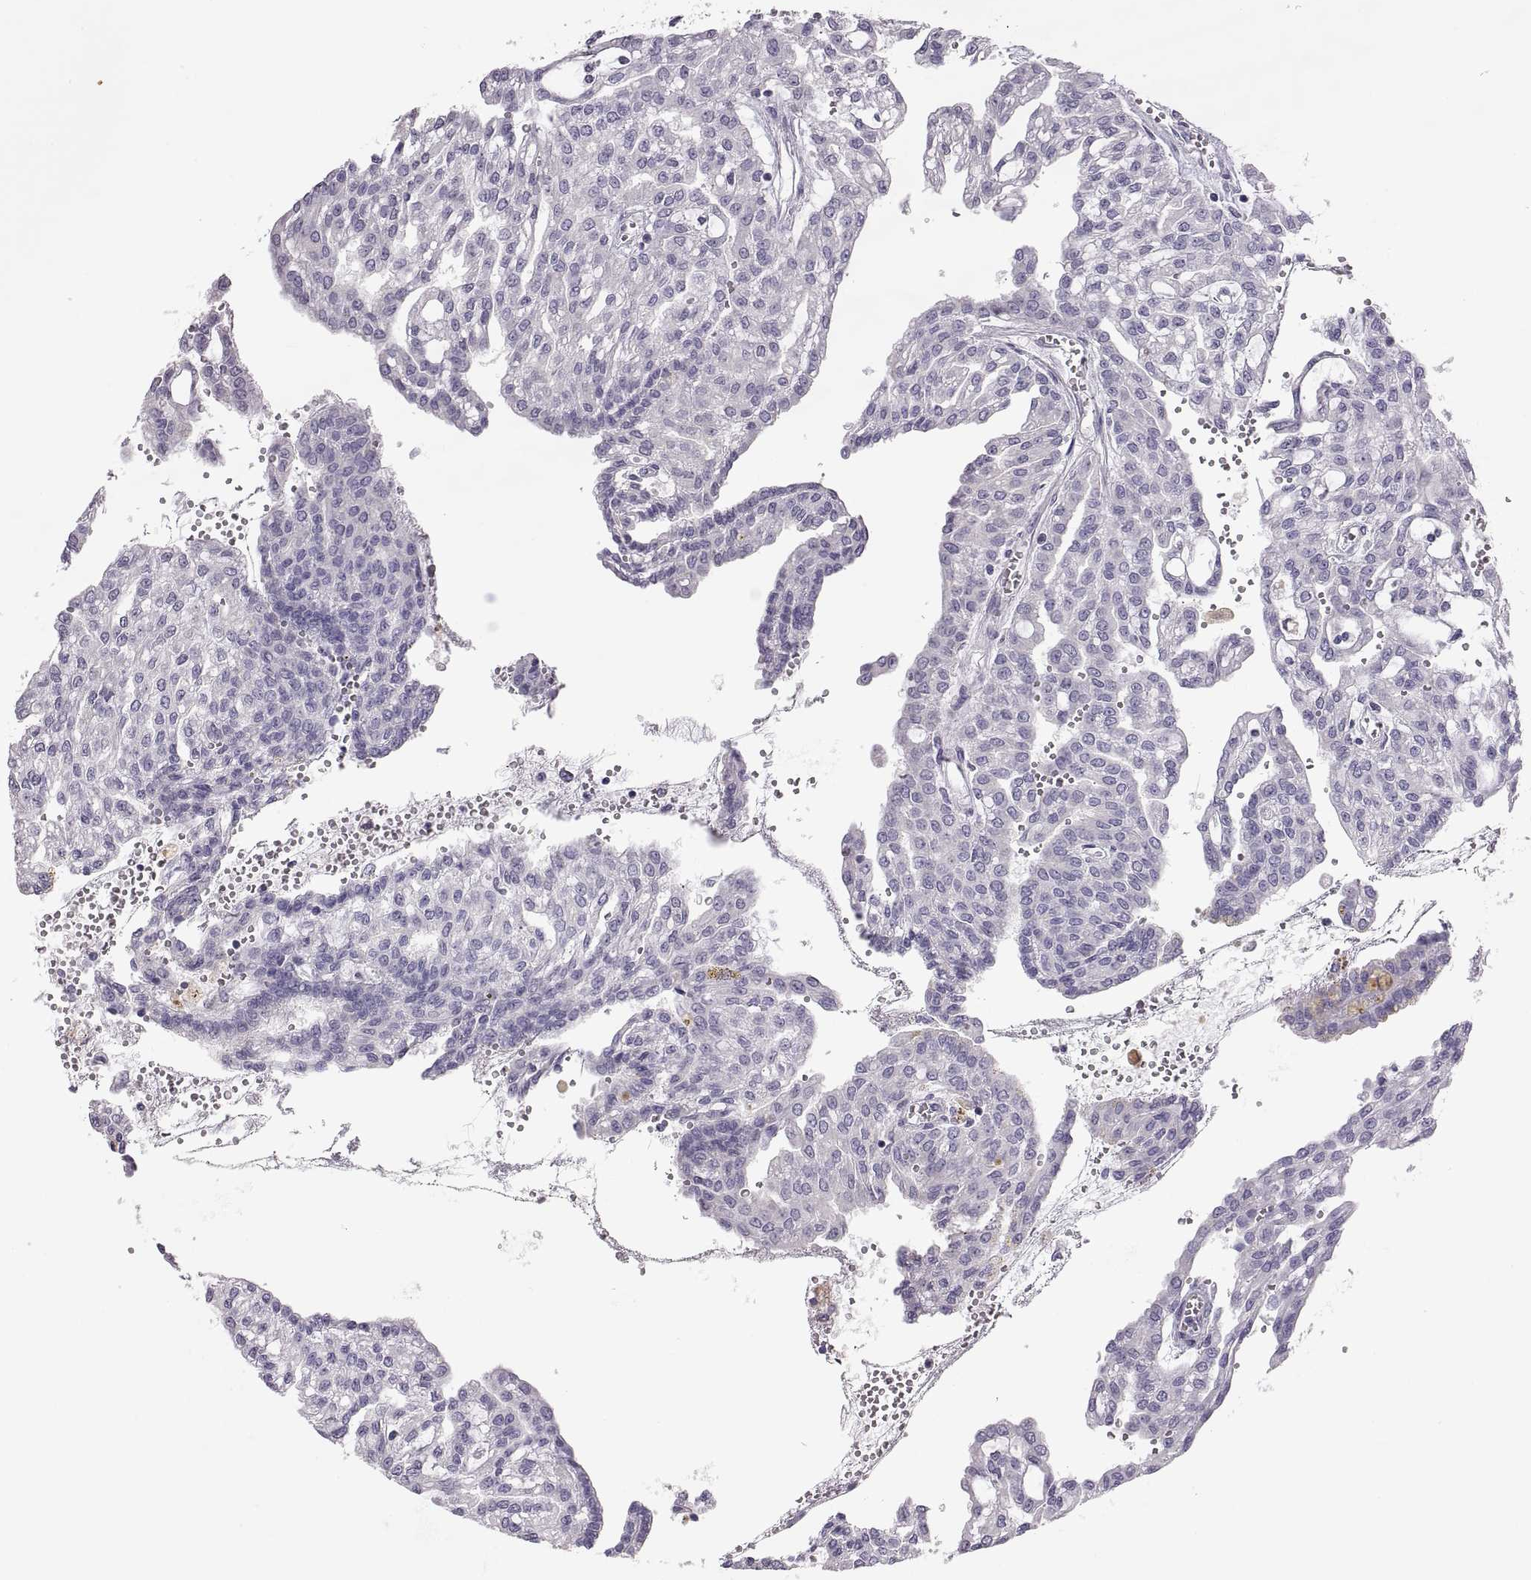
{"staining": {"intensity": "negative", "quantity": "none", "location": "none"}, "tissue": "renal cancer", "cell_type": "Tumor cells", "image_type": "cancer", "snomed": [{"axis": "morphology", "description": "Adenocarcinoma, NOS"}, {"axis": "topography", "description": "Kidney"}], "caption": "Human renal cancer stained for a protein using immunohistochemistry shows no staining in tumor cells.", "gene": "TBX19", "patient": {"sex": "male", "age": 63}}